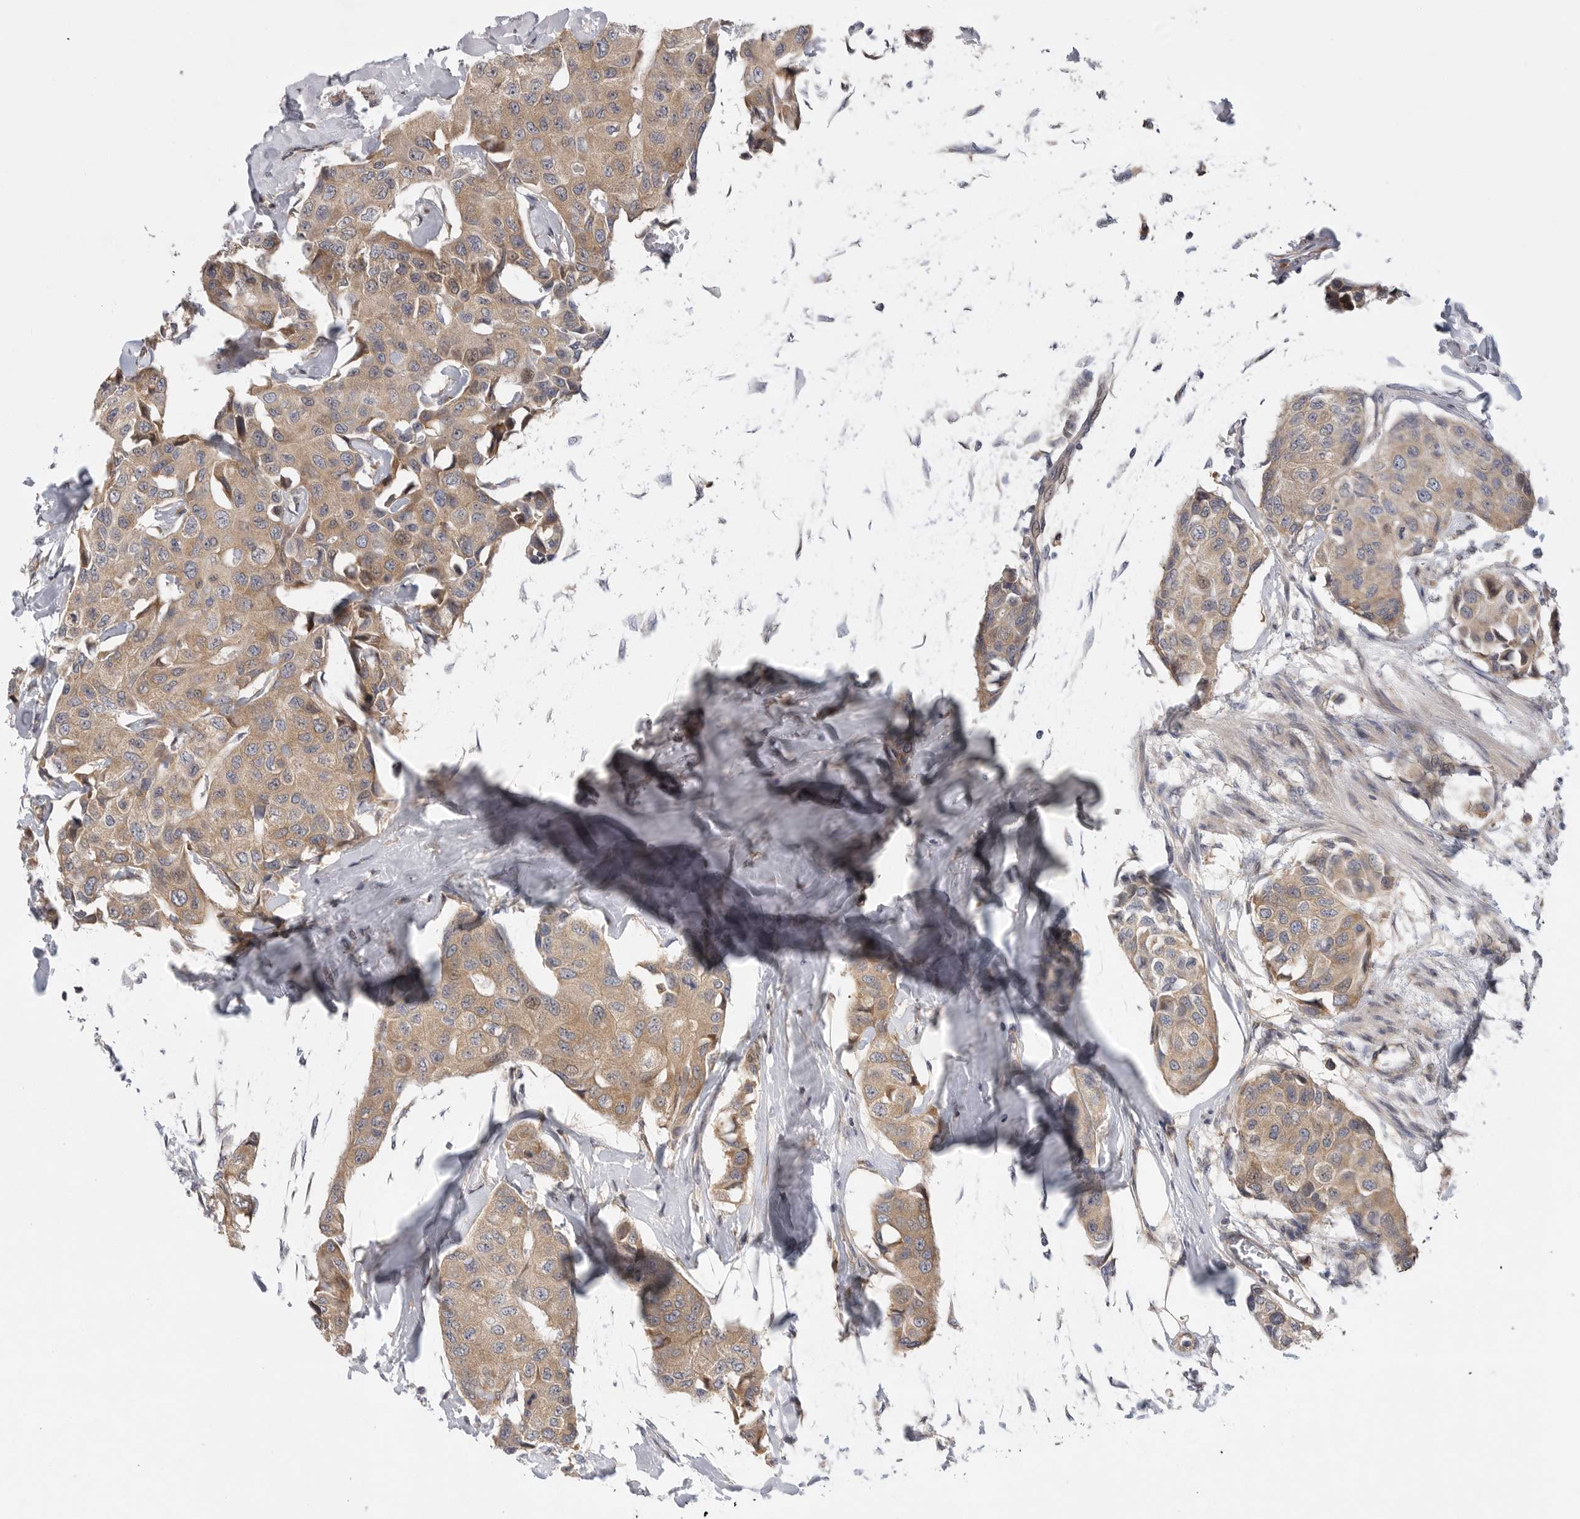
{"staining": {"intensity": "weak", "quantity": ">75%", "location": "cytoplasmic/membranous"}, "tissue": "breast cancer", "cell_type": "Tumor cells", "image_type": "cancer", "snomed": [{"axis": "morphology", "description": "Duct carcinoma"}, {"axis": "topography", "description": "Breast"}], "caption": "Breast infiltrating ductal carcinoma tissue exhibits weak cytoplasmic/membranous expression in about >75% of tumor cells Nuclei are stained in blue.", "gene": "FBXO43", "patient": {"sex": "female", "age": 80}}